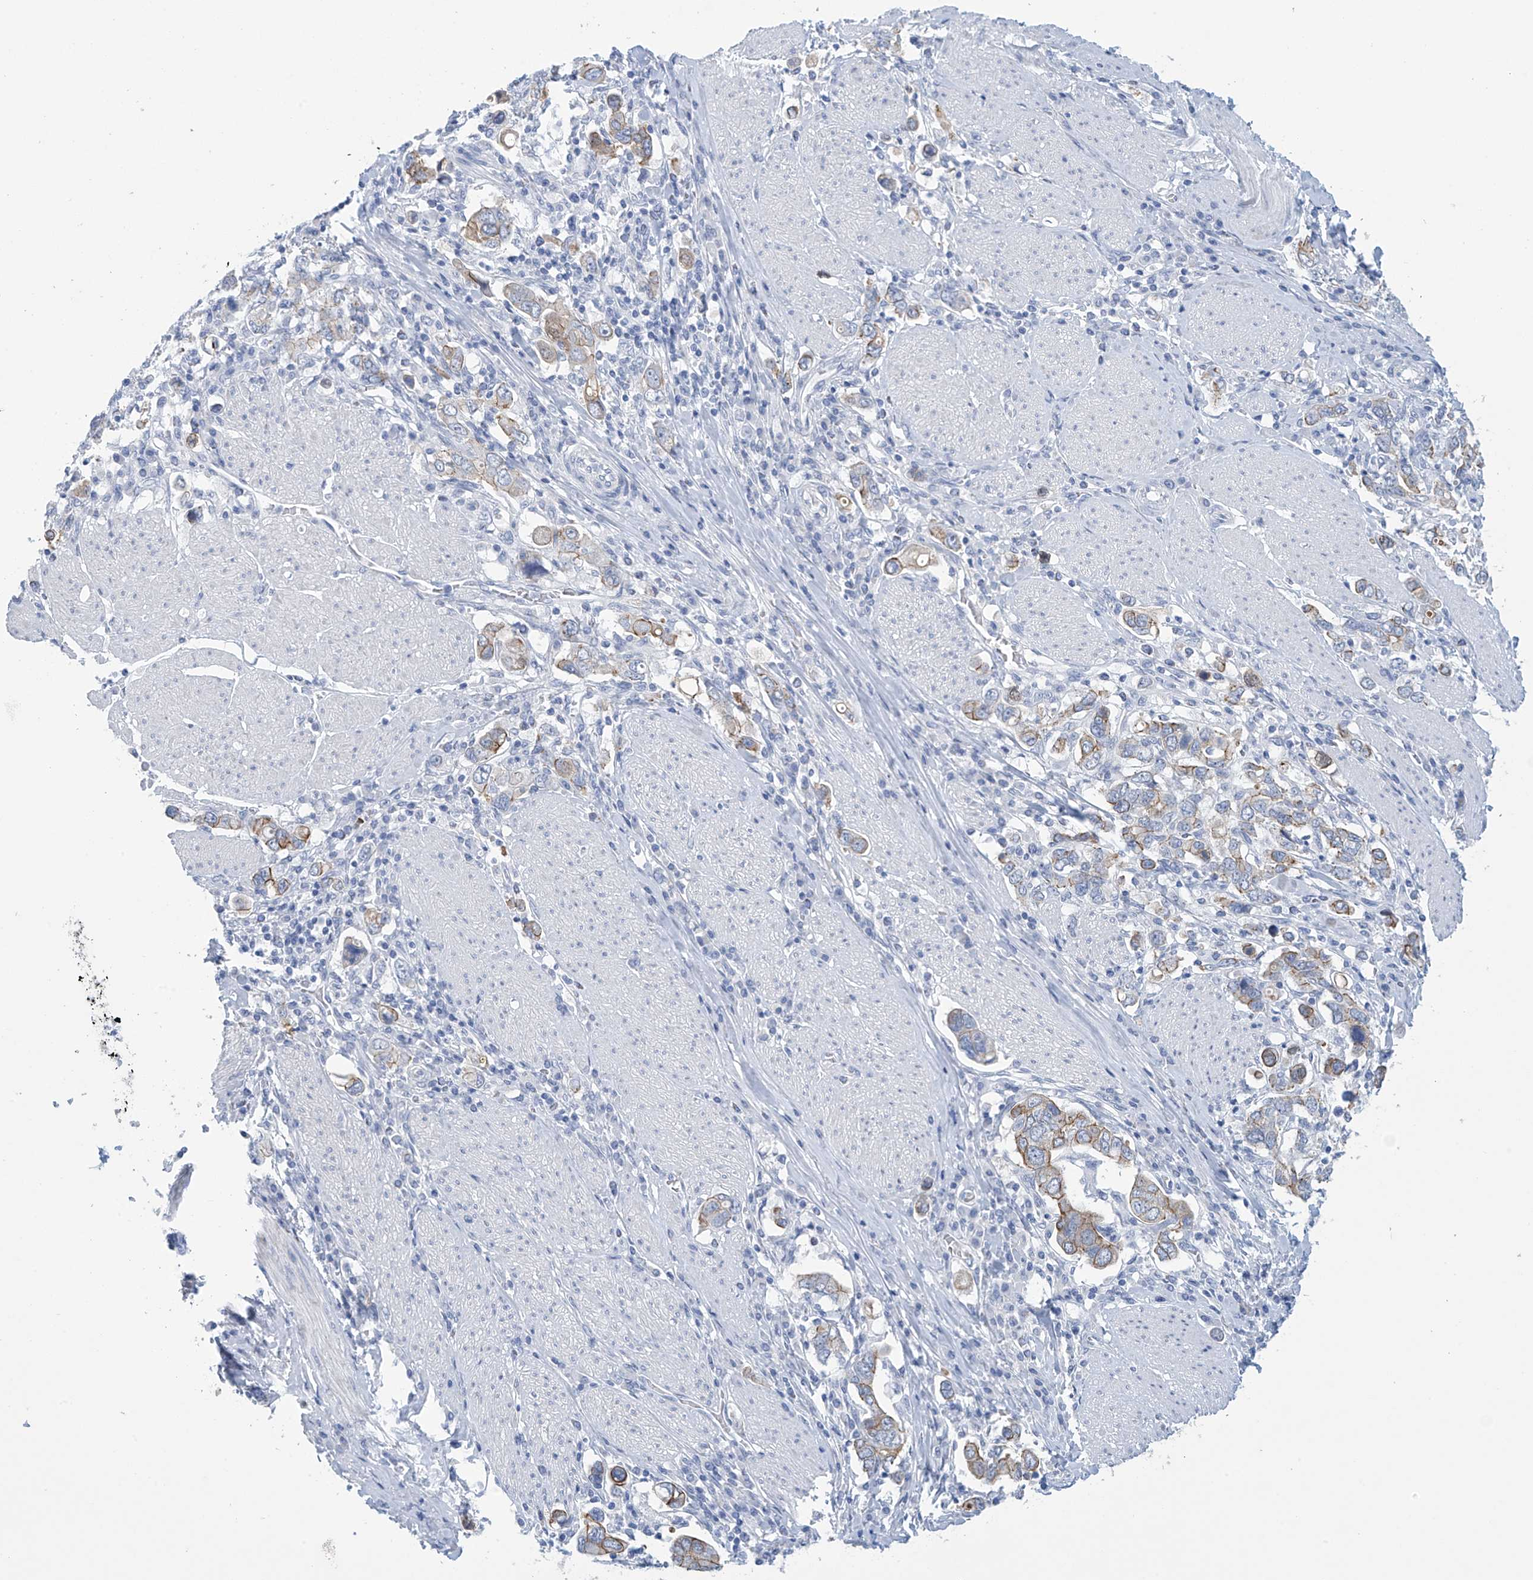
{"staining": {"intensity": "weak", "quantity": ">75%", "location": "cytoplasmic/membranous"}, "tissue": "stomach cancer", "cell_type": "Tumor cells", "image_type": "cancer", "snomed": [{"axis": "morphology", "description": "Adenocarcinoma, NOS"}, {"axis": "topography", "description": "Stomach, upper"}], "caption": "A brown stain shows weak cytoplasmic/membranous expression of a protein in human stomach cancer (adenocarcinoma) tumor cells.", "gene": "DSP", "patient": {"sex": "male", "age": 62}}